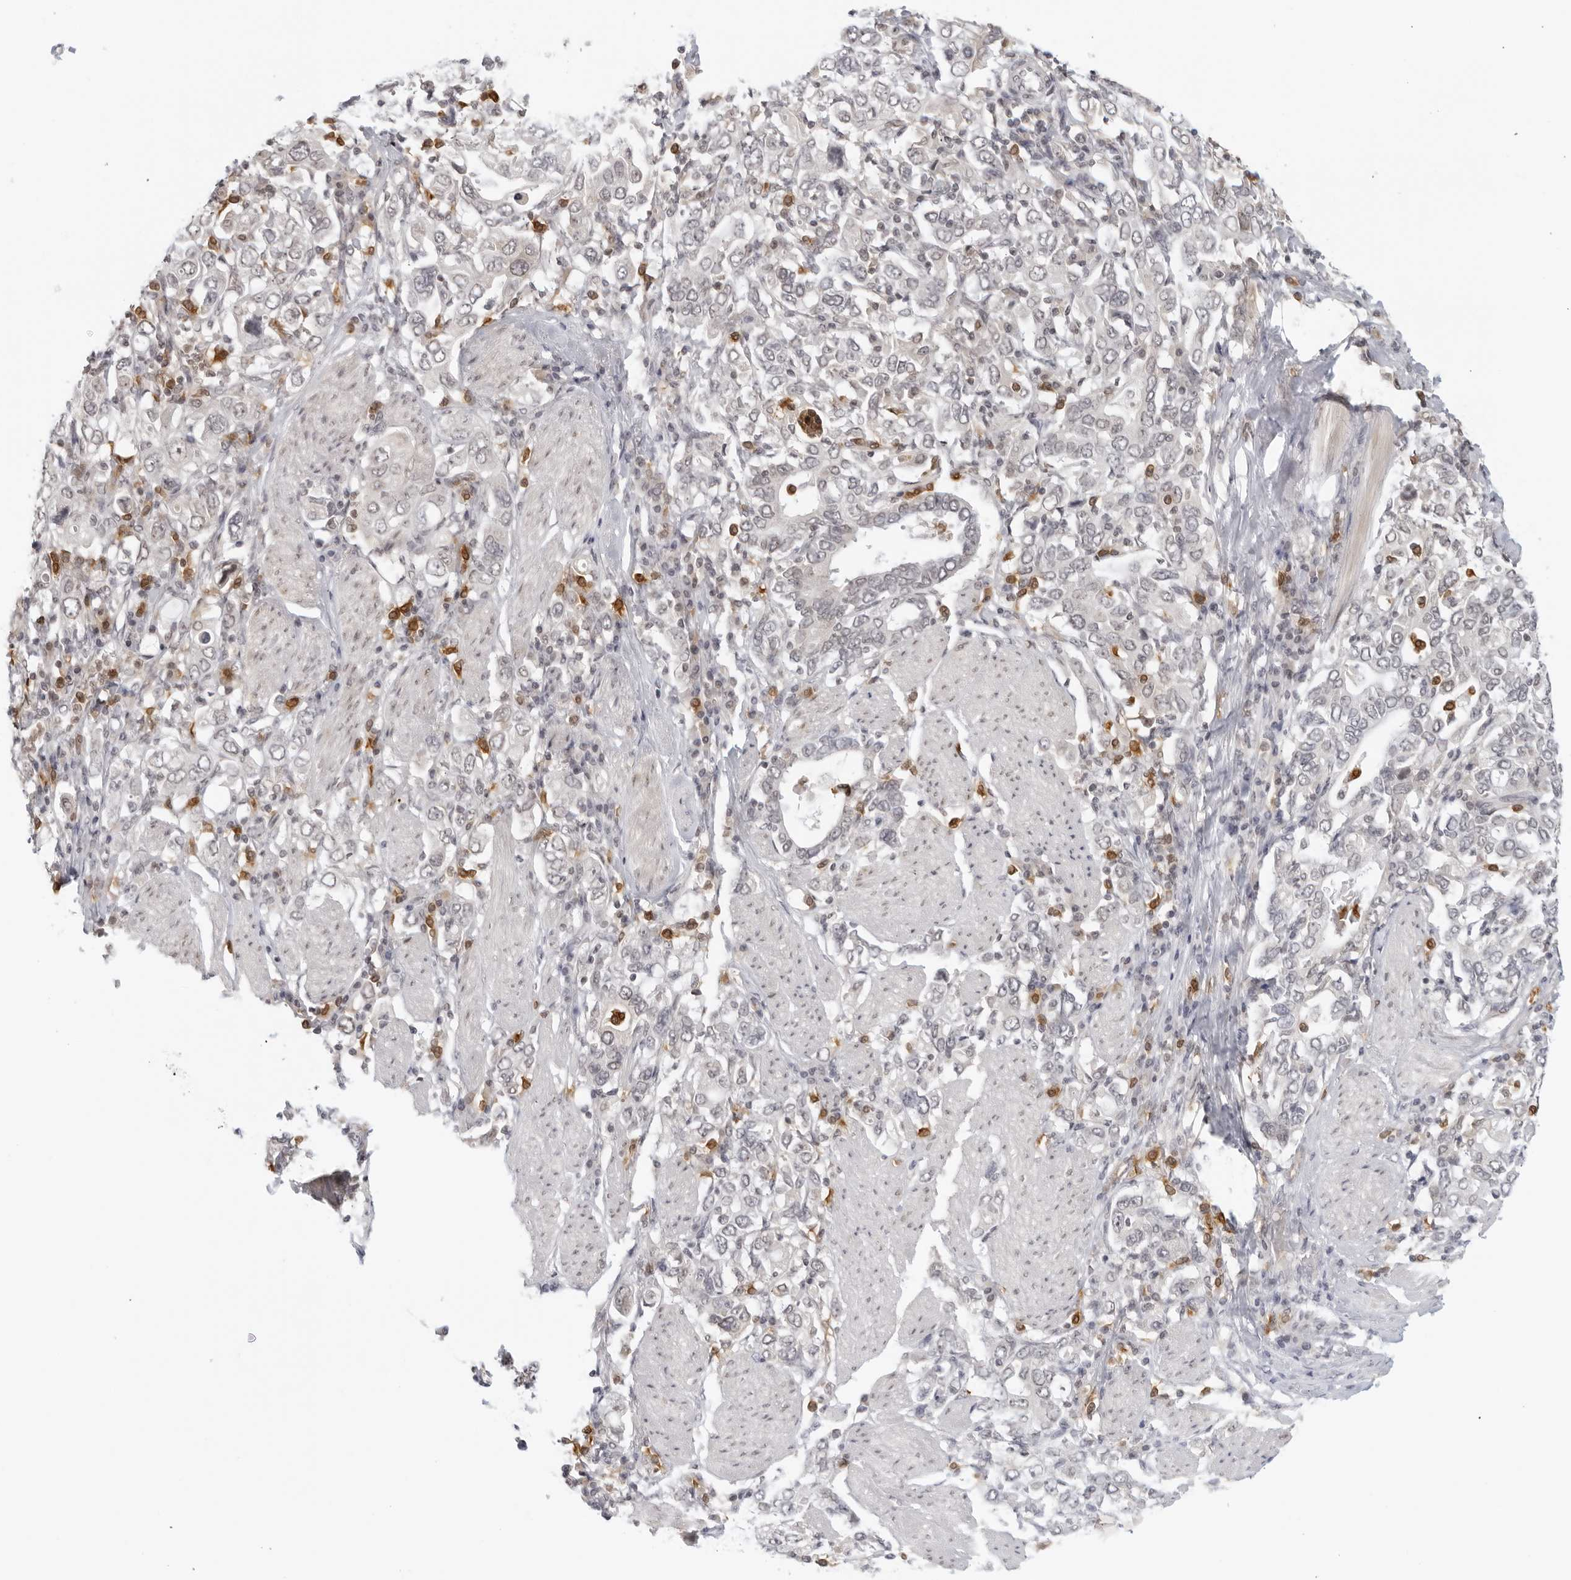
{"staining": {"intensity": "negative", "quantity": "none", "location": "none"}, "tissue": "stomach cancer", "cell_type": "Tumor cells", "image_type": "cancer", "snomed": [{"axis": "morphology", "description": "Adenocarcinoma, NOS"}, {"axis": "topography", "description": "Stomach, upper"}], "caption": "Human adenocarcinoma (stomach) stained for a protein using immunohistochemistry (IHC) shows no expression in tumor cells.", "gene": "RAB11FIP3", "patient": {"sex": "male", "age": 62}}